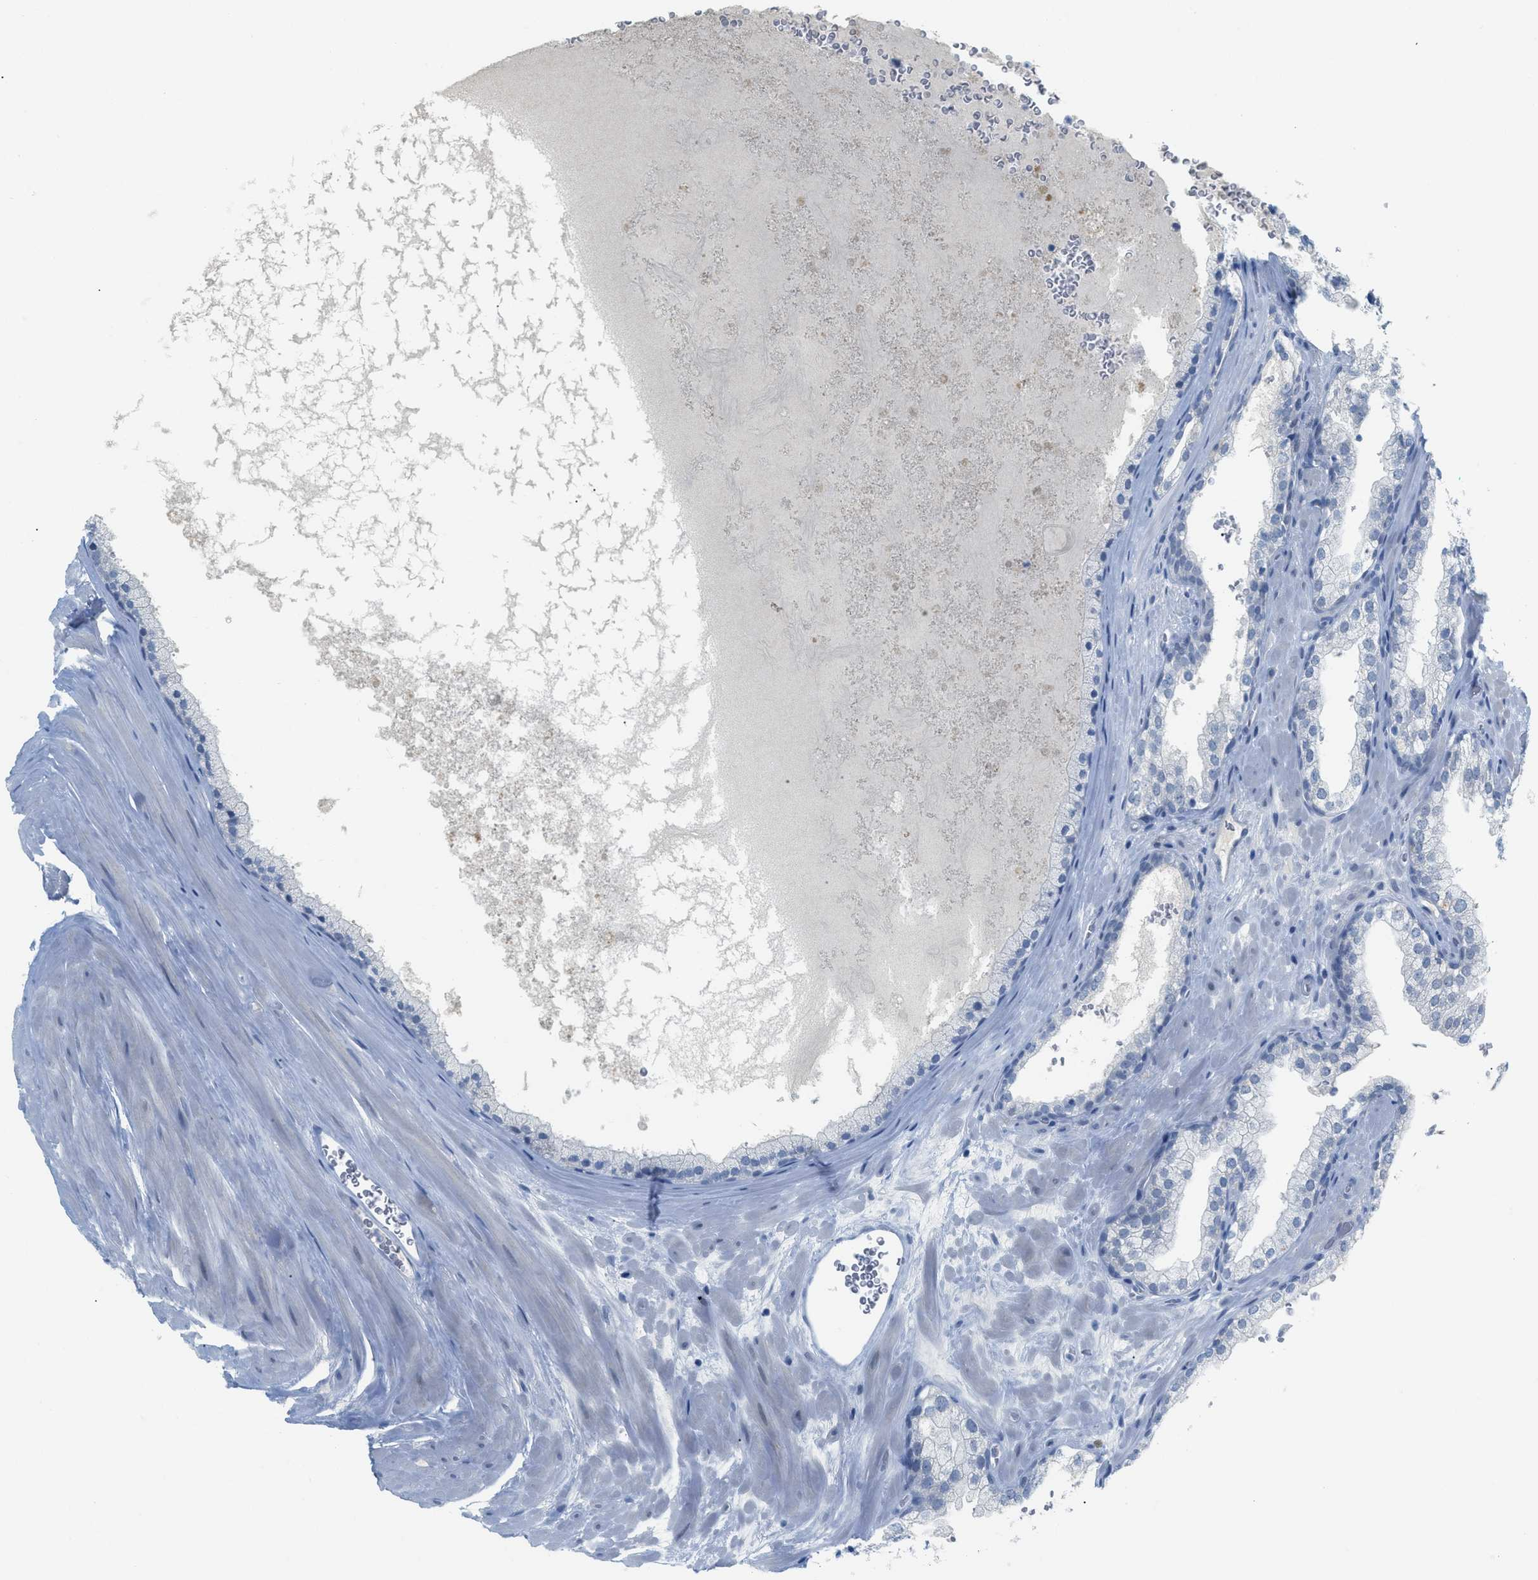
{"staining": {"intensity": "negative", "quantity": "none", "location": "none"}, "tissue": "prostate cancer", "cell_type": "Tumor cells", "image_type": "cancer", "snomed": [{"axis": "morphology", "description": "Adenocarcinoma, High grade"}, {"axis": "topography", "description": "Prostate"}], "caption": "This is an immunohistochemistry photomicrograph of high-grade adenocarcinoma (prostate). There is no expression in tumor cells.", "gene": "HSF2", "patient": {"sex": "male", "age": 60}}